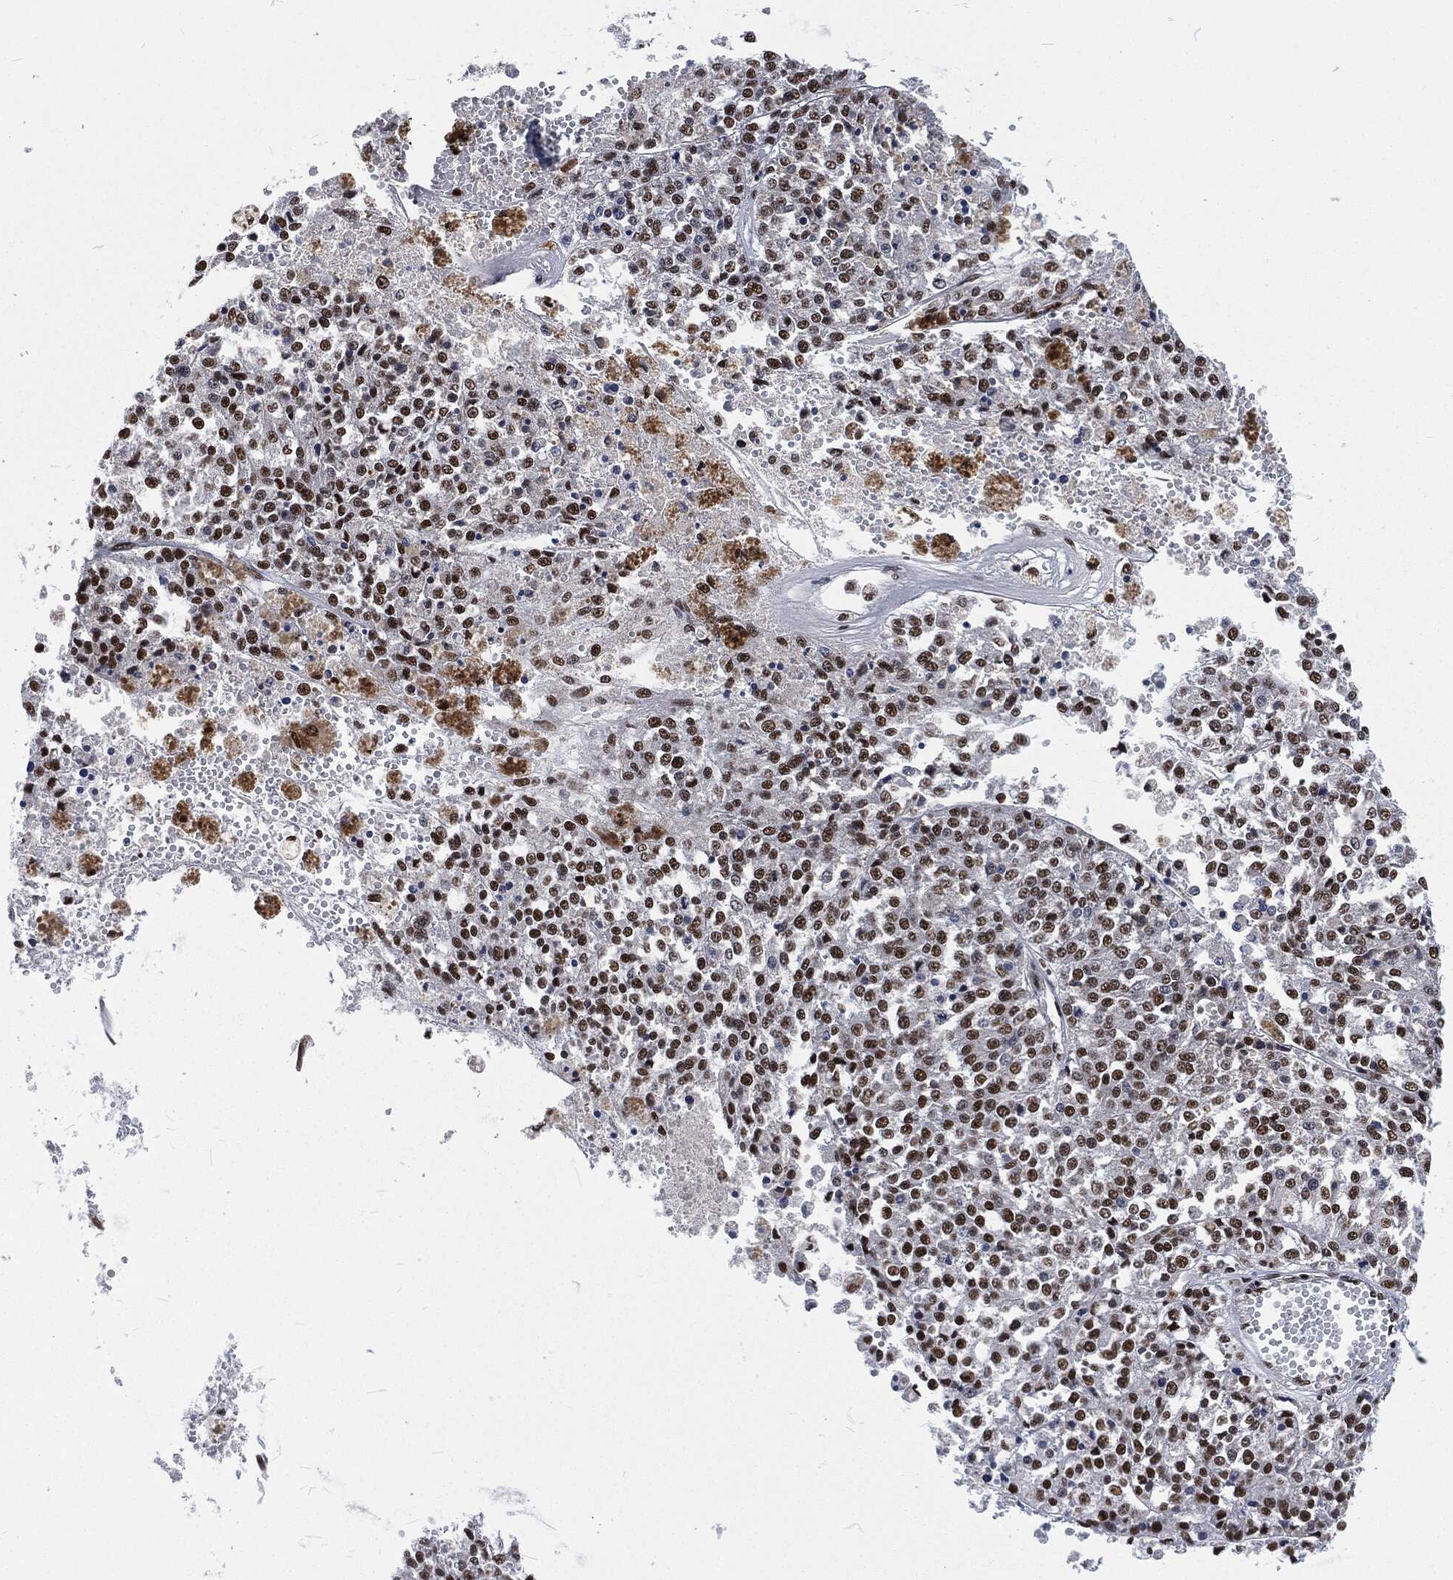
{"staining": {"intensity": "moderate", "quantity": "25%-75%", "location": "nuclear"}, "tissue": "melanoma", "cell_type": "Tumor cells", "image_type": "cancer", "snomed": [{"axis": "morphology", "description": "Malignant melanoma, Metastatic site"}, {"axis": "topography", "description": "Lymph node"}], "caption": "Immunohistochemistry (DAB) staining of human malignant melanoma (metastatic site) demonstrates moderate nuclear protein positivity in approximately 25%-75% of tumor cells.", "gene": "DCPS", "patient": {"sex": "female", "age": 64}}